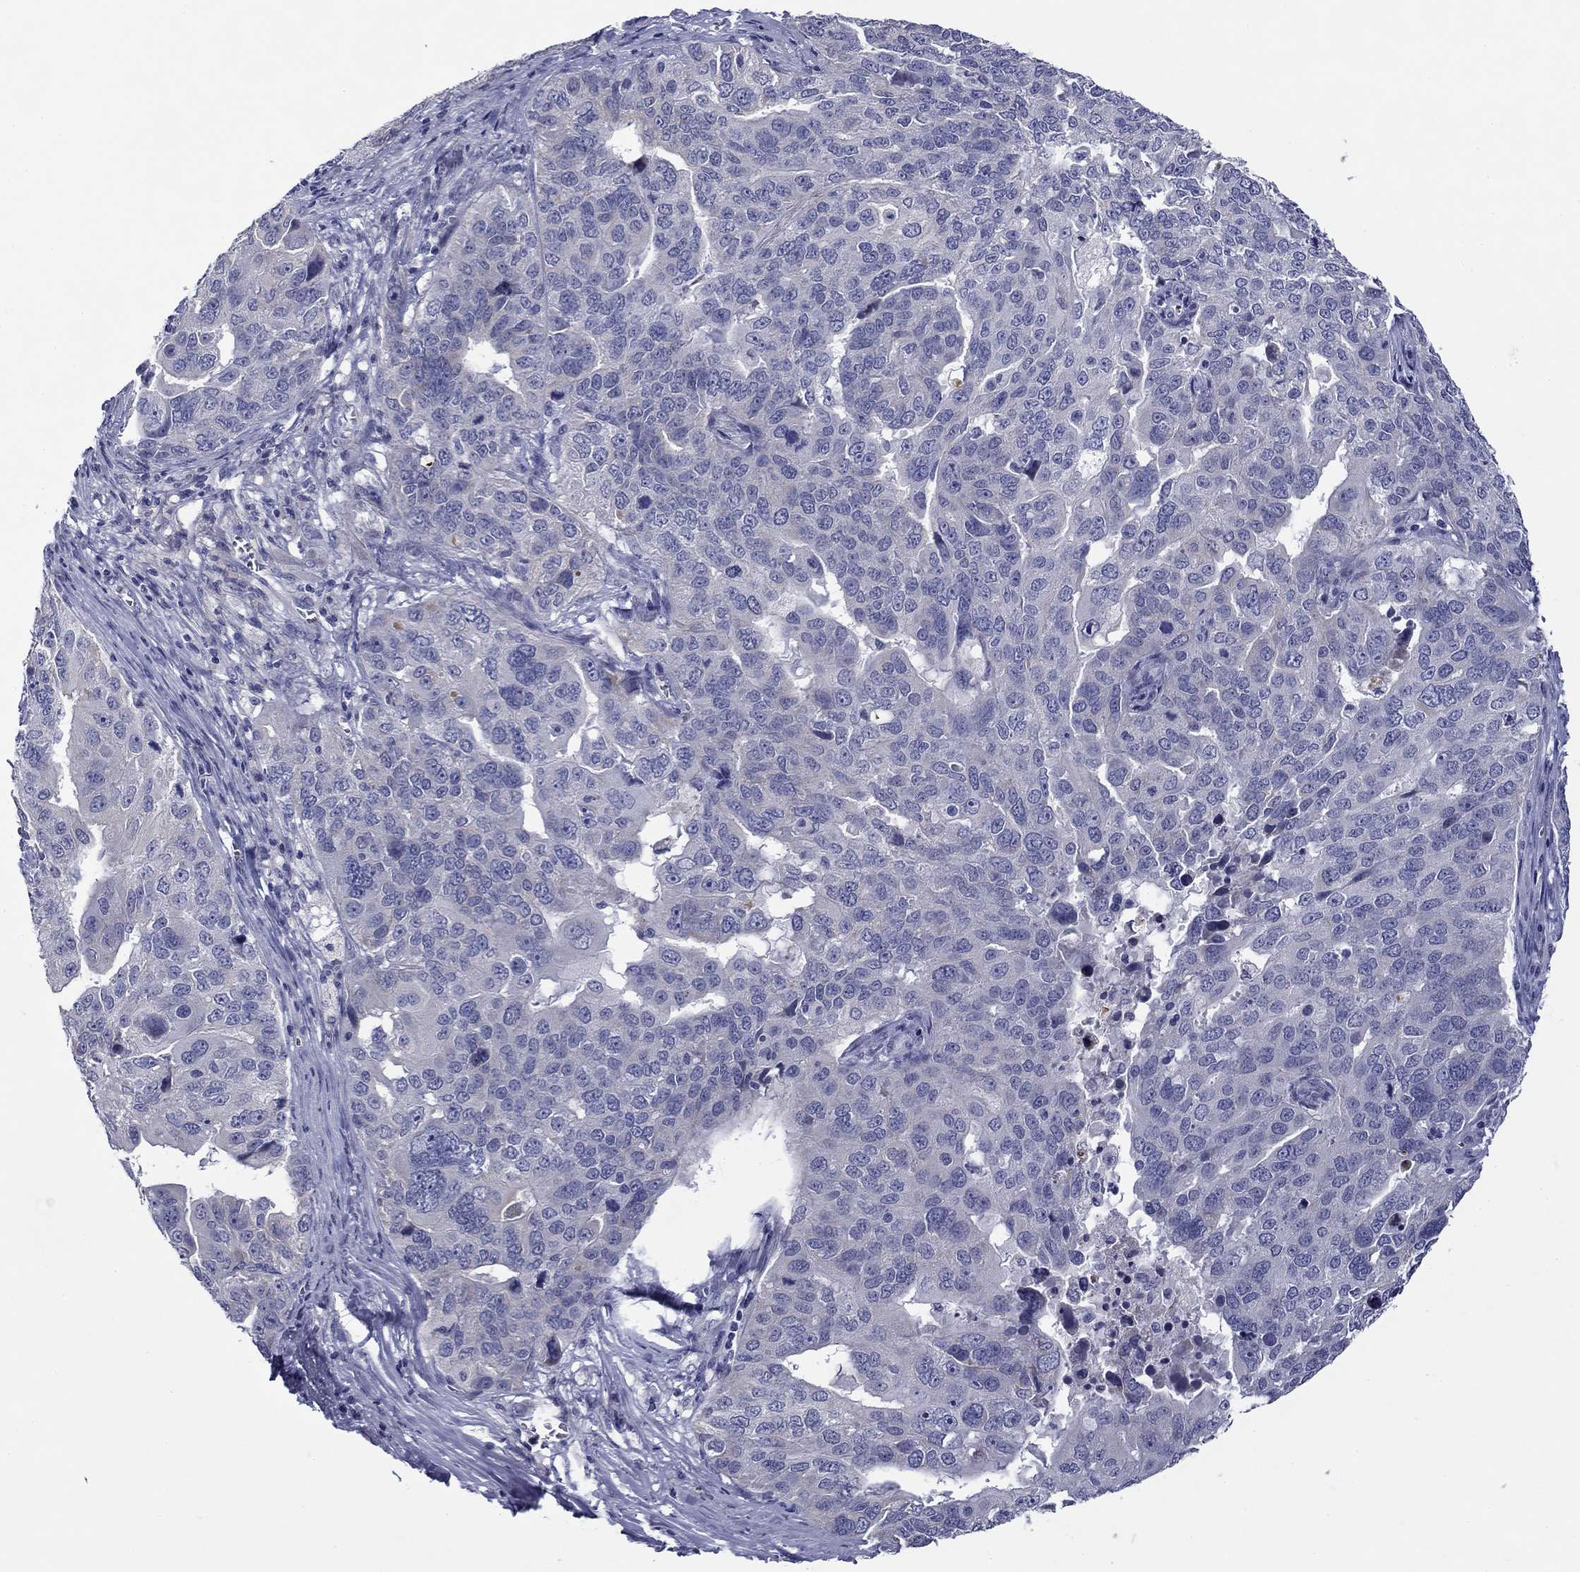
{"staining": {"intensity": "negative", "quantity": "none", "location": "none"}, "tissue": "ovarian cancer", "cell_type": "Tumor cells", "image_type": "cancer", "snomed": [{"axis": "morphology", "description": "Carcinoma, endometroid"}, {"axis": "topography", "description": "Soft tissue"}, {"axis": "topography", "description": "Ovary"}], "caption": "Tumor cells show no significant positivity in endometroid carcinoma (ovarian).", "gene": "SPATA7", "patient": {"sex": "female", "age": 52}}